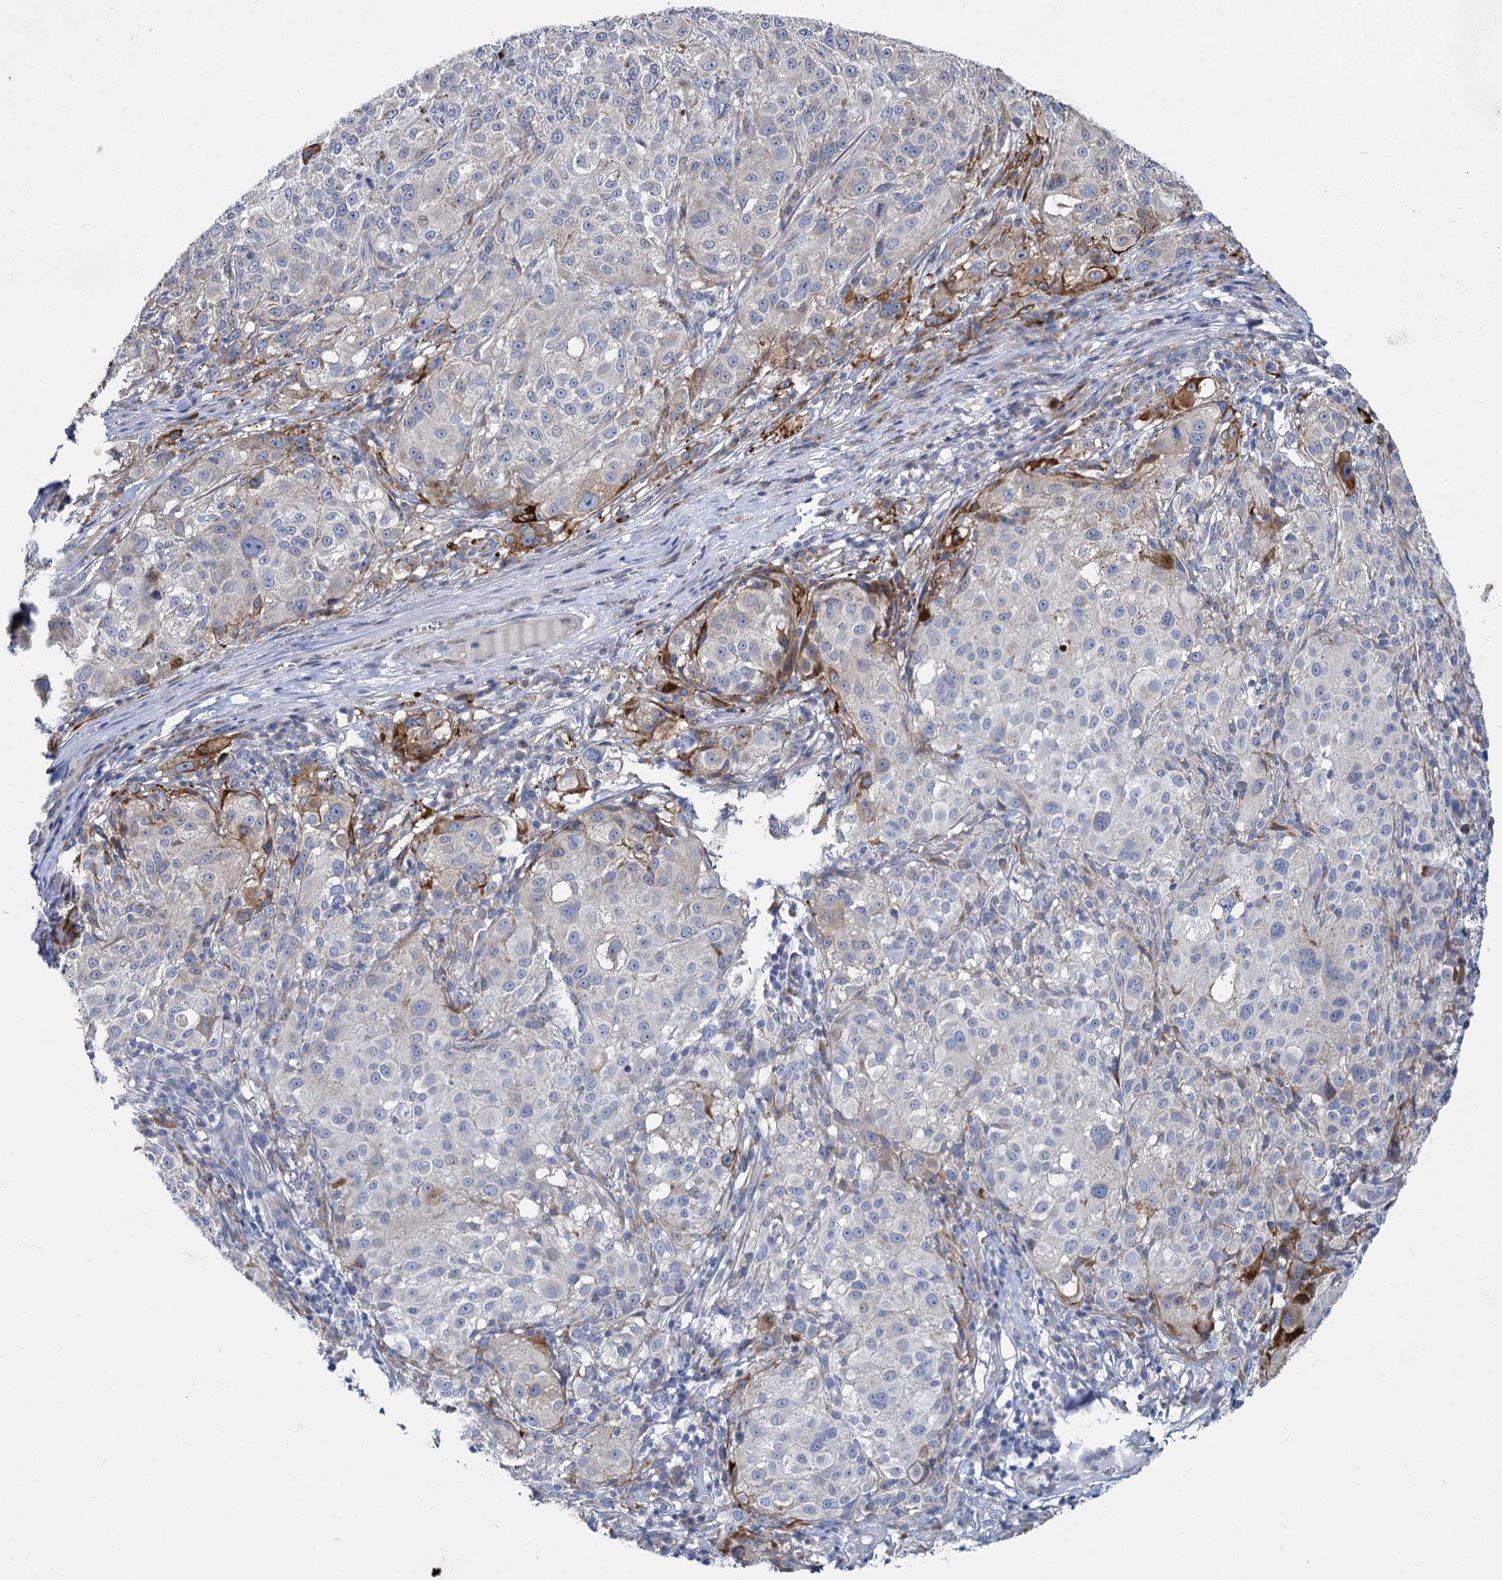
{"staining": {"intensity": "negative", "quantity": "none", "location": "none"}, "tissue": "melanoma", "cell_type": "Tumor cells", "image_type": "cancer", "snomed": [{"axis": "morphology", "description": "Necrosis, NOS"}, {"axis": "morphology", "description": "Malignant melanoma, NOS"}, {"axis": "topography", "description": "Skin"}], "caption": "Immunohistochemistry (IHC) micrograph of human malignant melanoma stained for a protein (brown), which exhibits no positivity in tumor cells. Nuclei are stained in blue.", "gene": "PRSS35", "patient": {"sex": "female", "age": 87}}